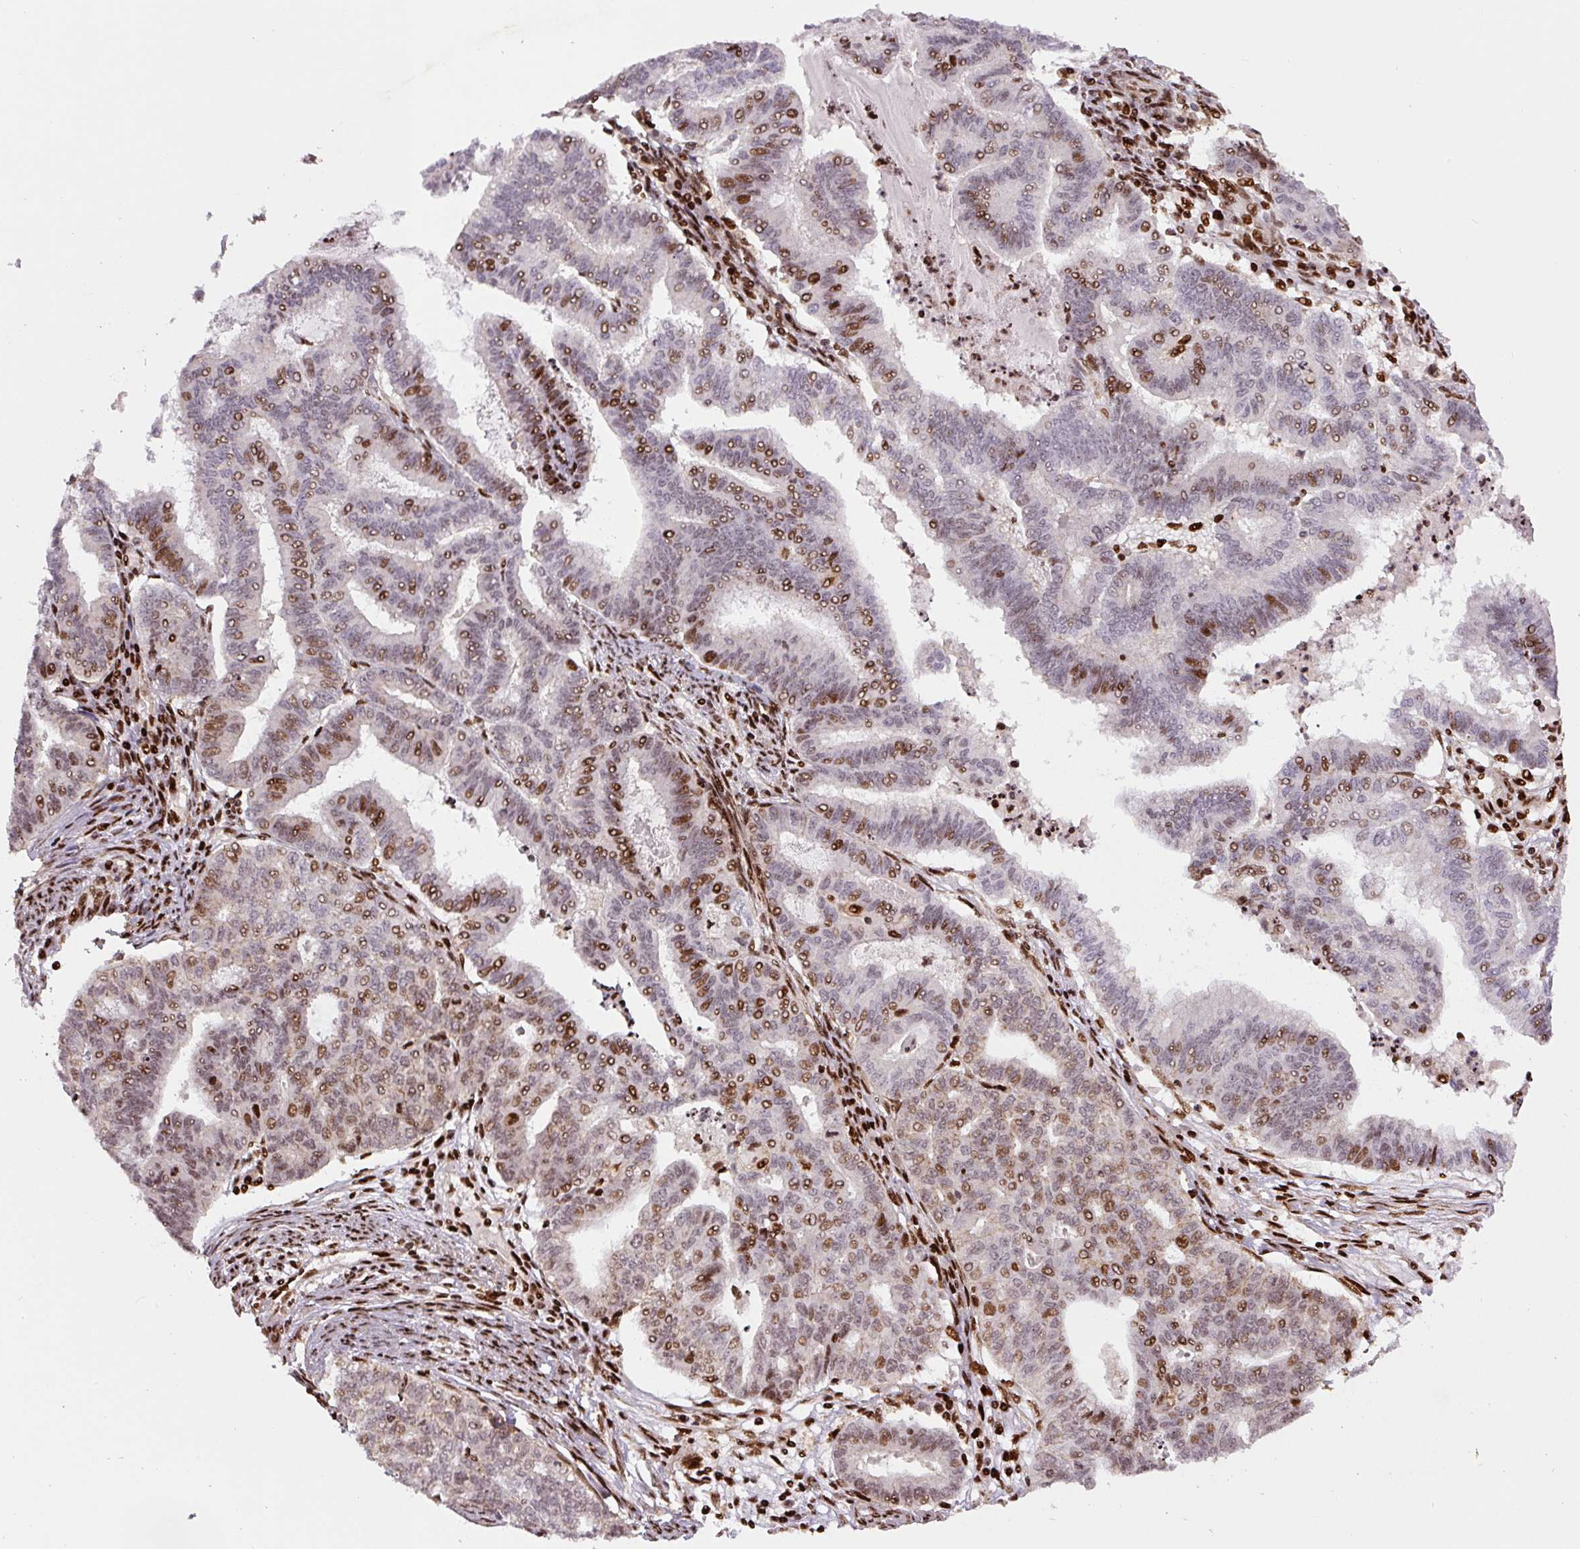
{"staining": {"intensity": "moderate", "quantity": "25%-75%", "location": "nuclear"}, "tissue": "endometrial cancer", "cell_type": "Tumor cells", "image_type": "cancer", "snomed": [{"axis": "morphology", "description": "Adenocarcinoma, NOS"}, {"axis": "topography", "description": "Endometrium"}], "caption": "Brown immunohistochemical staining in endometrial cancer (adenocarcinoma) demonstrates moderate nuclear staining in about 25%-75% of tumor cells. (DAB (3,3'-diaminobenzidine) IHC, brown staining for protein, blue staining for nuclei).", "gene": "PYDC2", "patient": {"sex": "female", "age": 79}}